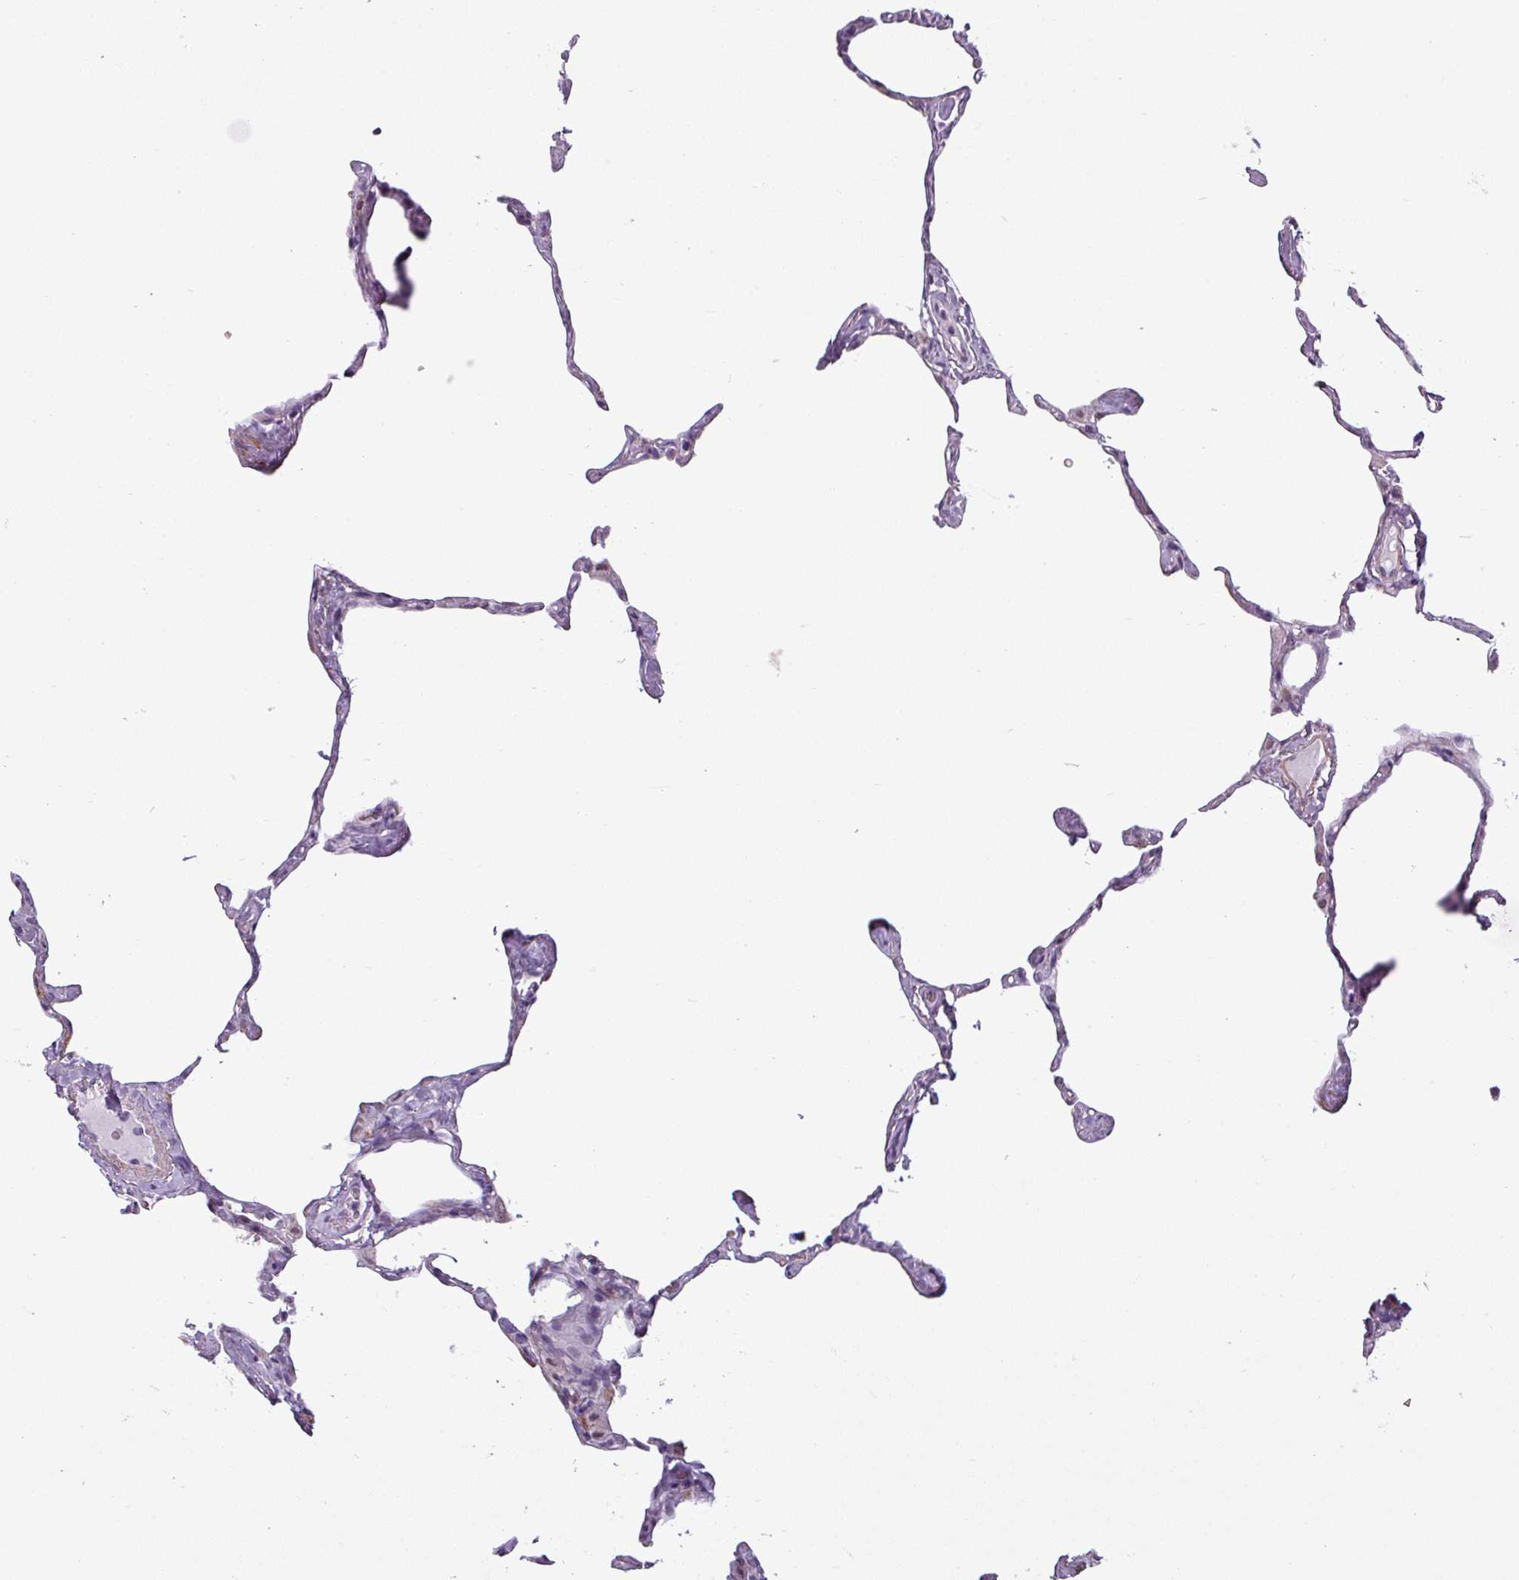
{"staining": {"intensity": "negative", "quantity": "none", "location": "none"}, "tissue": "lung", "cell_type": "Alveolar cells", "image_type": "normal", "snomed": [{"axis": "morphology", "description": "Normal tissue, NOS"}, {"axis": "topography", "description": "Lung"}], "caption": "Immunohistochemistry (IHC) of benign human lung shows no positivity in alveolar cells.", "gene": "ATP10A", "patient": {"sex": "male", "age": 65}}